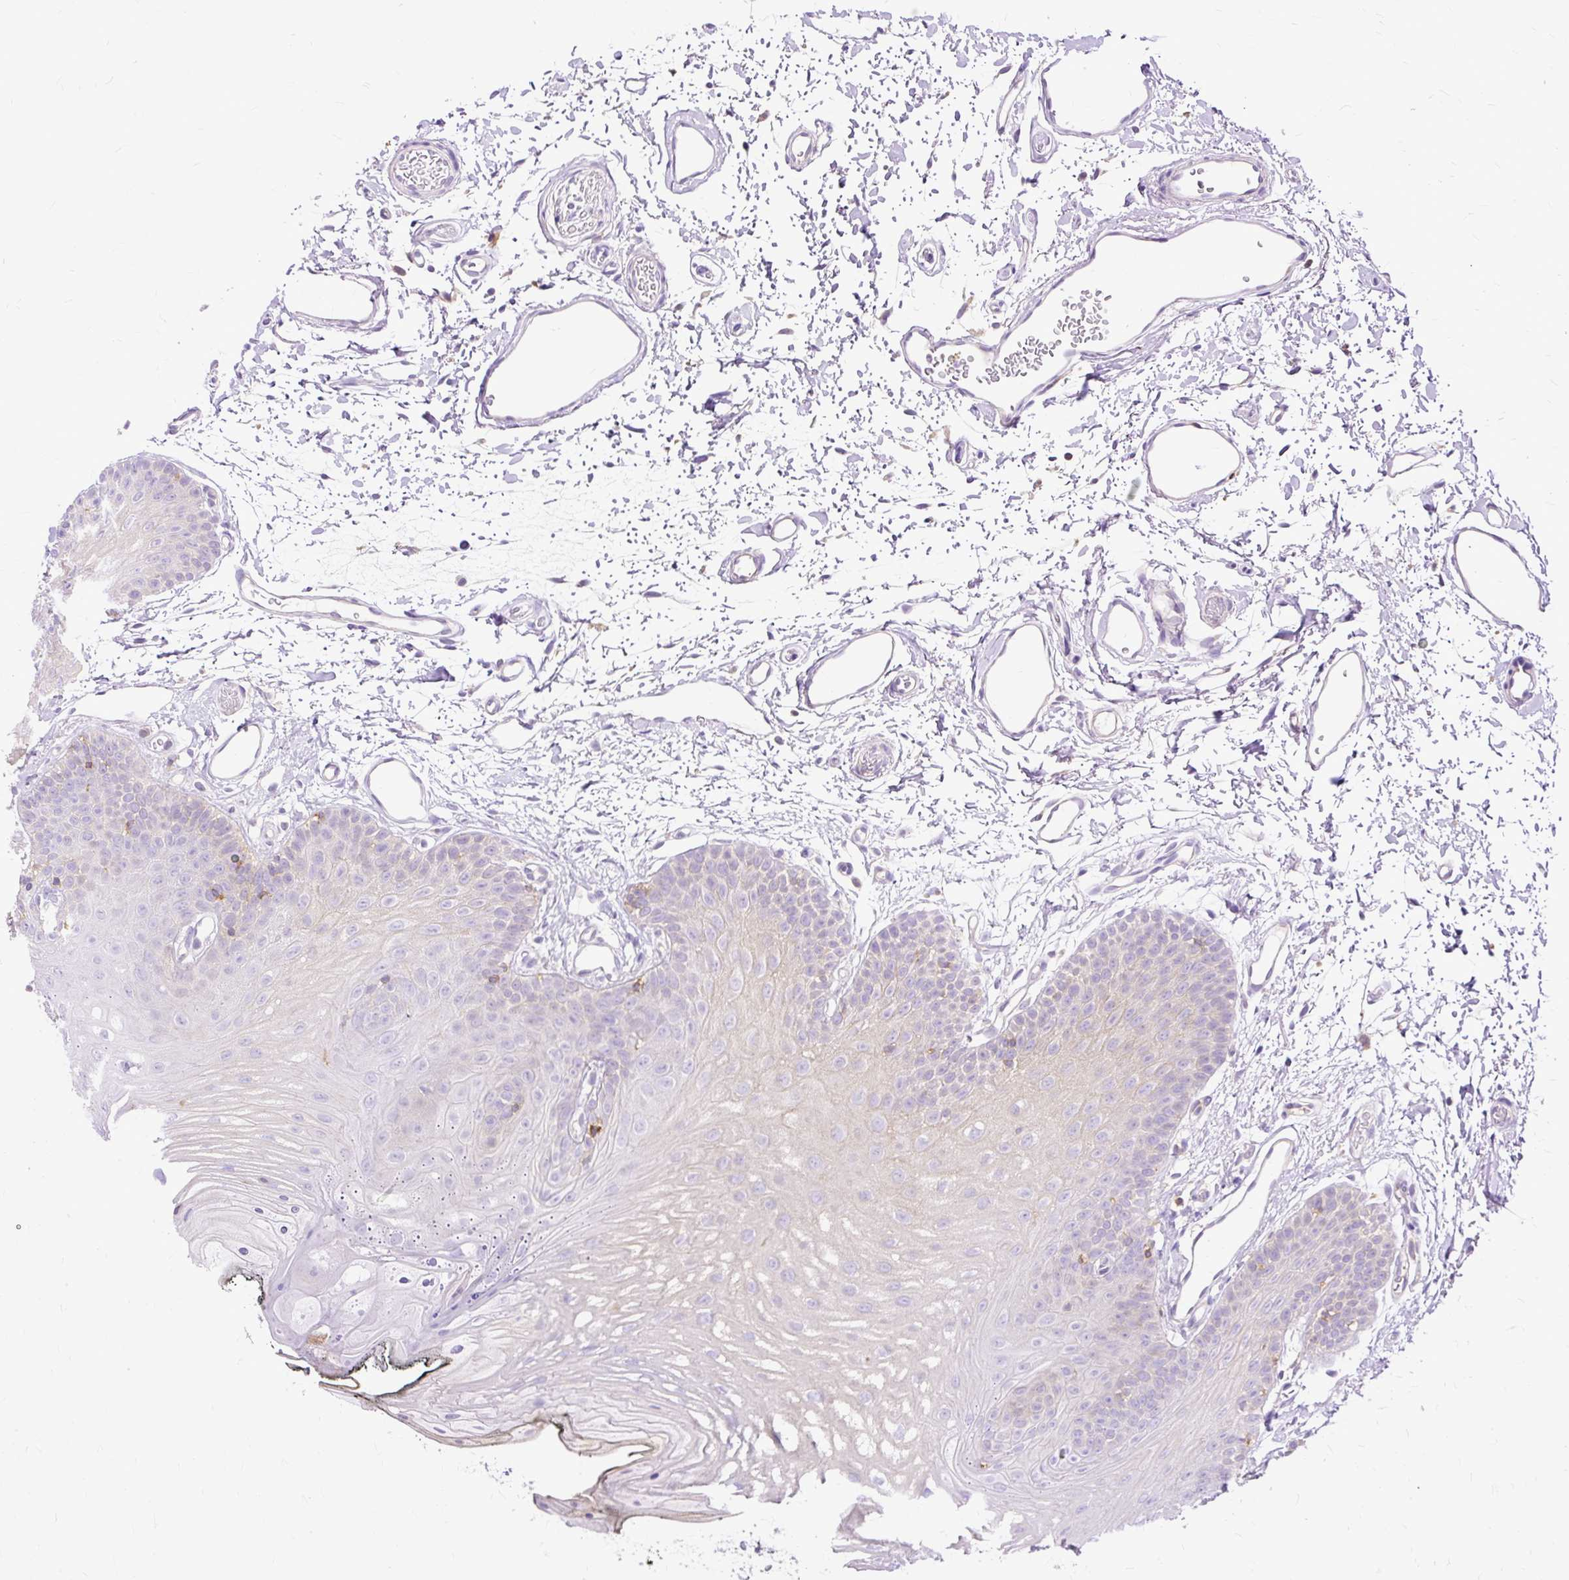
{"staining": {"intensity": "negative", "quantity": "none", "location": "none"}, "tissue": "oral mucosa", "cell_type": "Squamous epithelial cells", "image_type": "normal", "snomed": [{"axis": "morphology", "description": "Normal tissue, NOS"}, {"axis": "morphology", "description": "Squamous cell carcinoma, NOS"}, {"axis": "topography", "description": "Oral tissue"}, {"axis": "topography", "description": "Head-Neck"}], "caption": "A histopathology image of oral mucosa stained for a protein displays no brown staining in squamous epithelial cells. The staining was performed using DAB to visualize the protein expression in brown, while the nuclei were stained in blue with hematoxylin (Magnification: 20x).", "gene": "TWF2", "patient": {"sex": "female", "age": 81}}